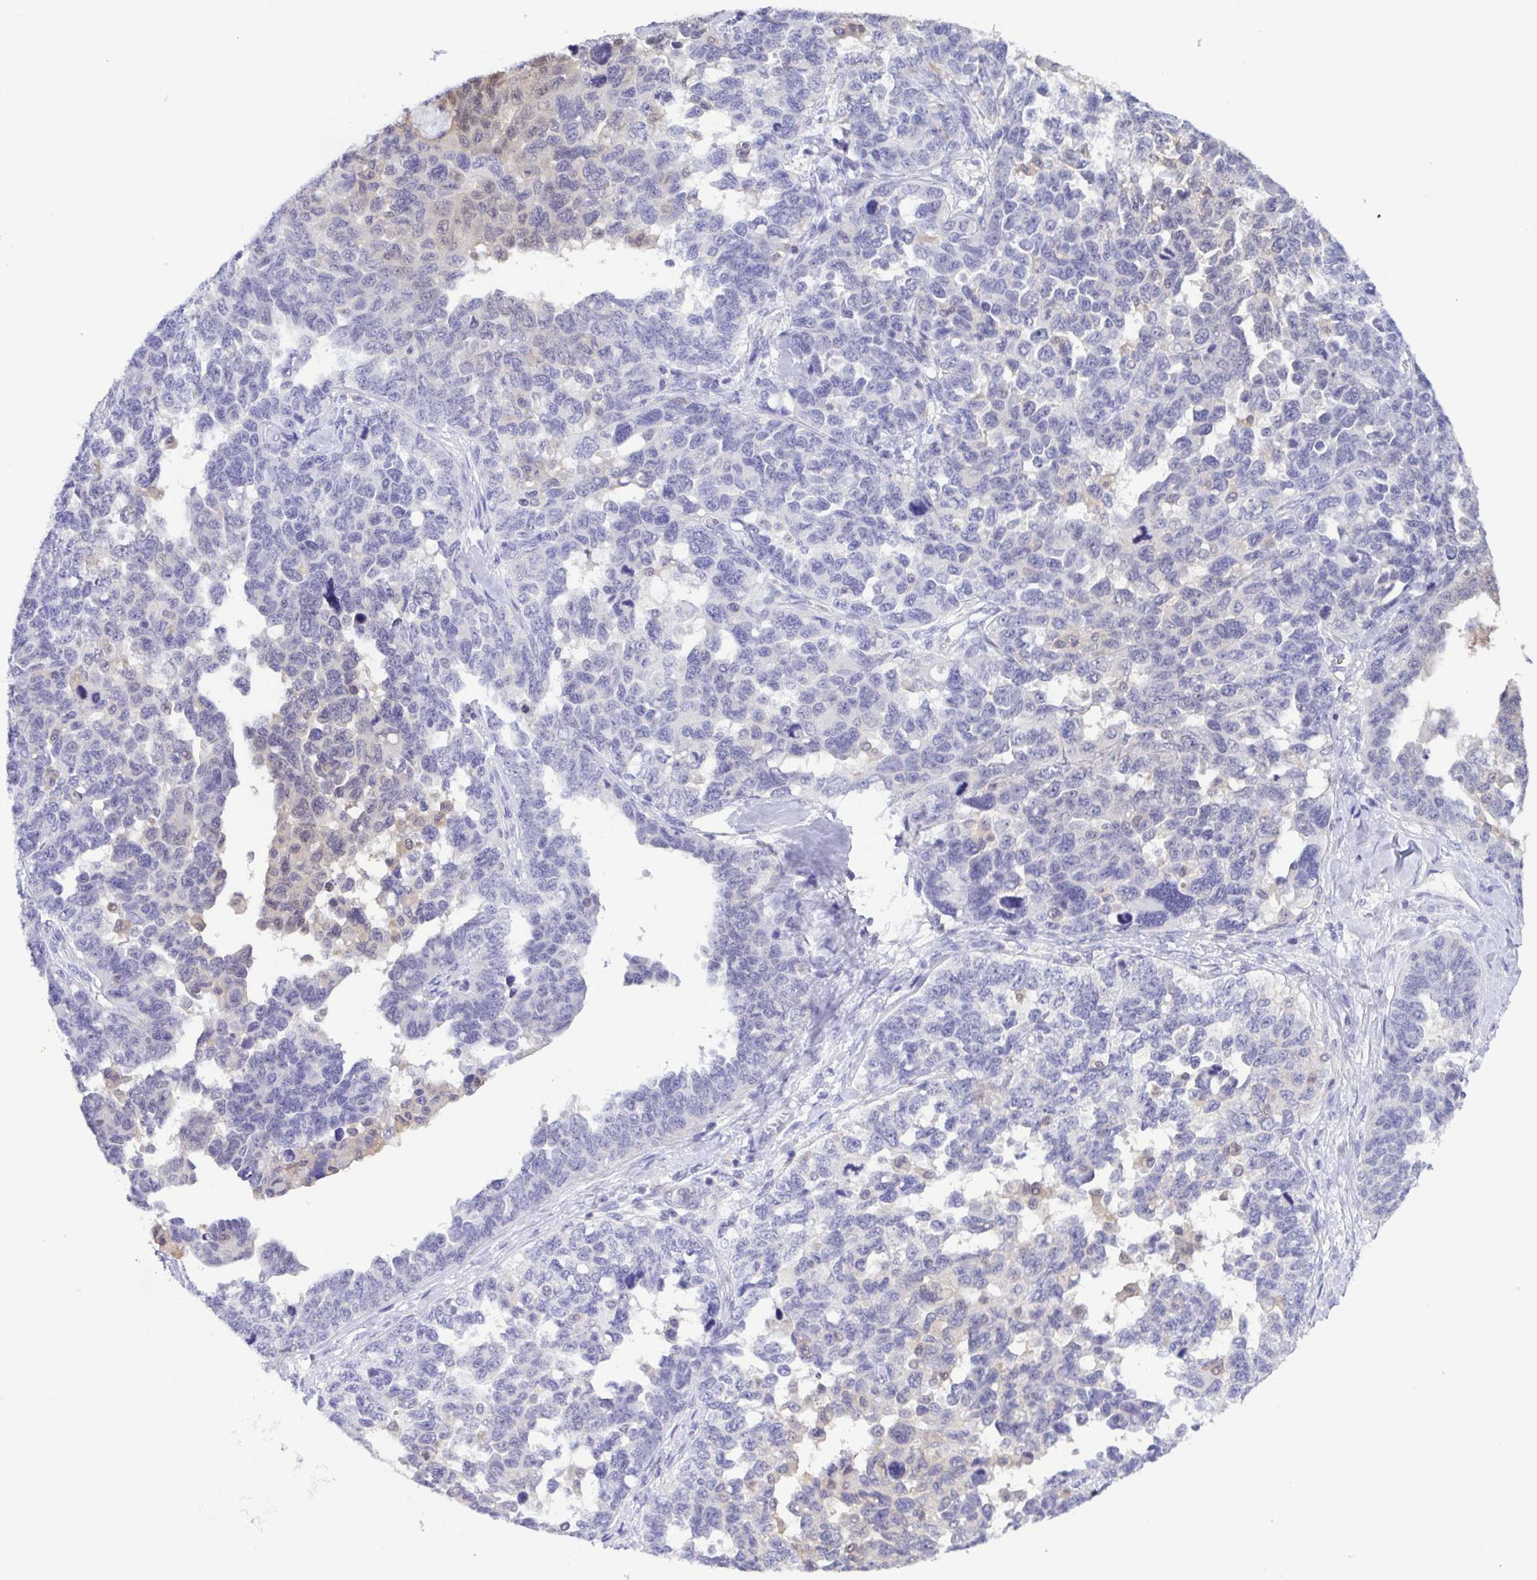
{"staining": {"intensity": "negative", "quantity": "none", "location": "none"}, "tissue": "ovarian cancer", "cell_type": "Tumor cells", "image_type": "cancer", "snomed": [{"axis": "morphology", "description": "Cystadenocarcinoma, serous, NOS"}, {"axis": "topography", "description": "Ovary"}], "caption": "The micrograph demonstrates no significant staining in tumor cells of ovarian serous cystadenocarcinoma. (Stains: DAB immunohistochemistry (IHC) with hematoxylin counter stain, Microscopy: brightfield microscopy at high magnification).", "gene": "LDHC", "patient": {"sex": "female", "age": 69}}